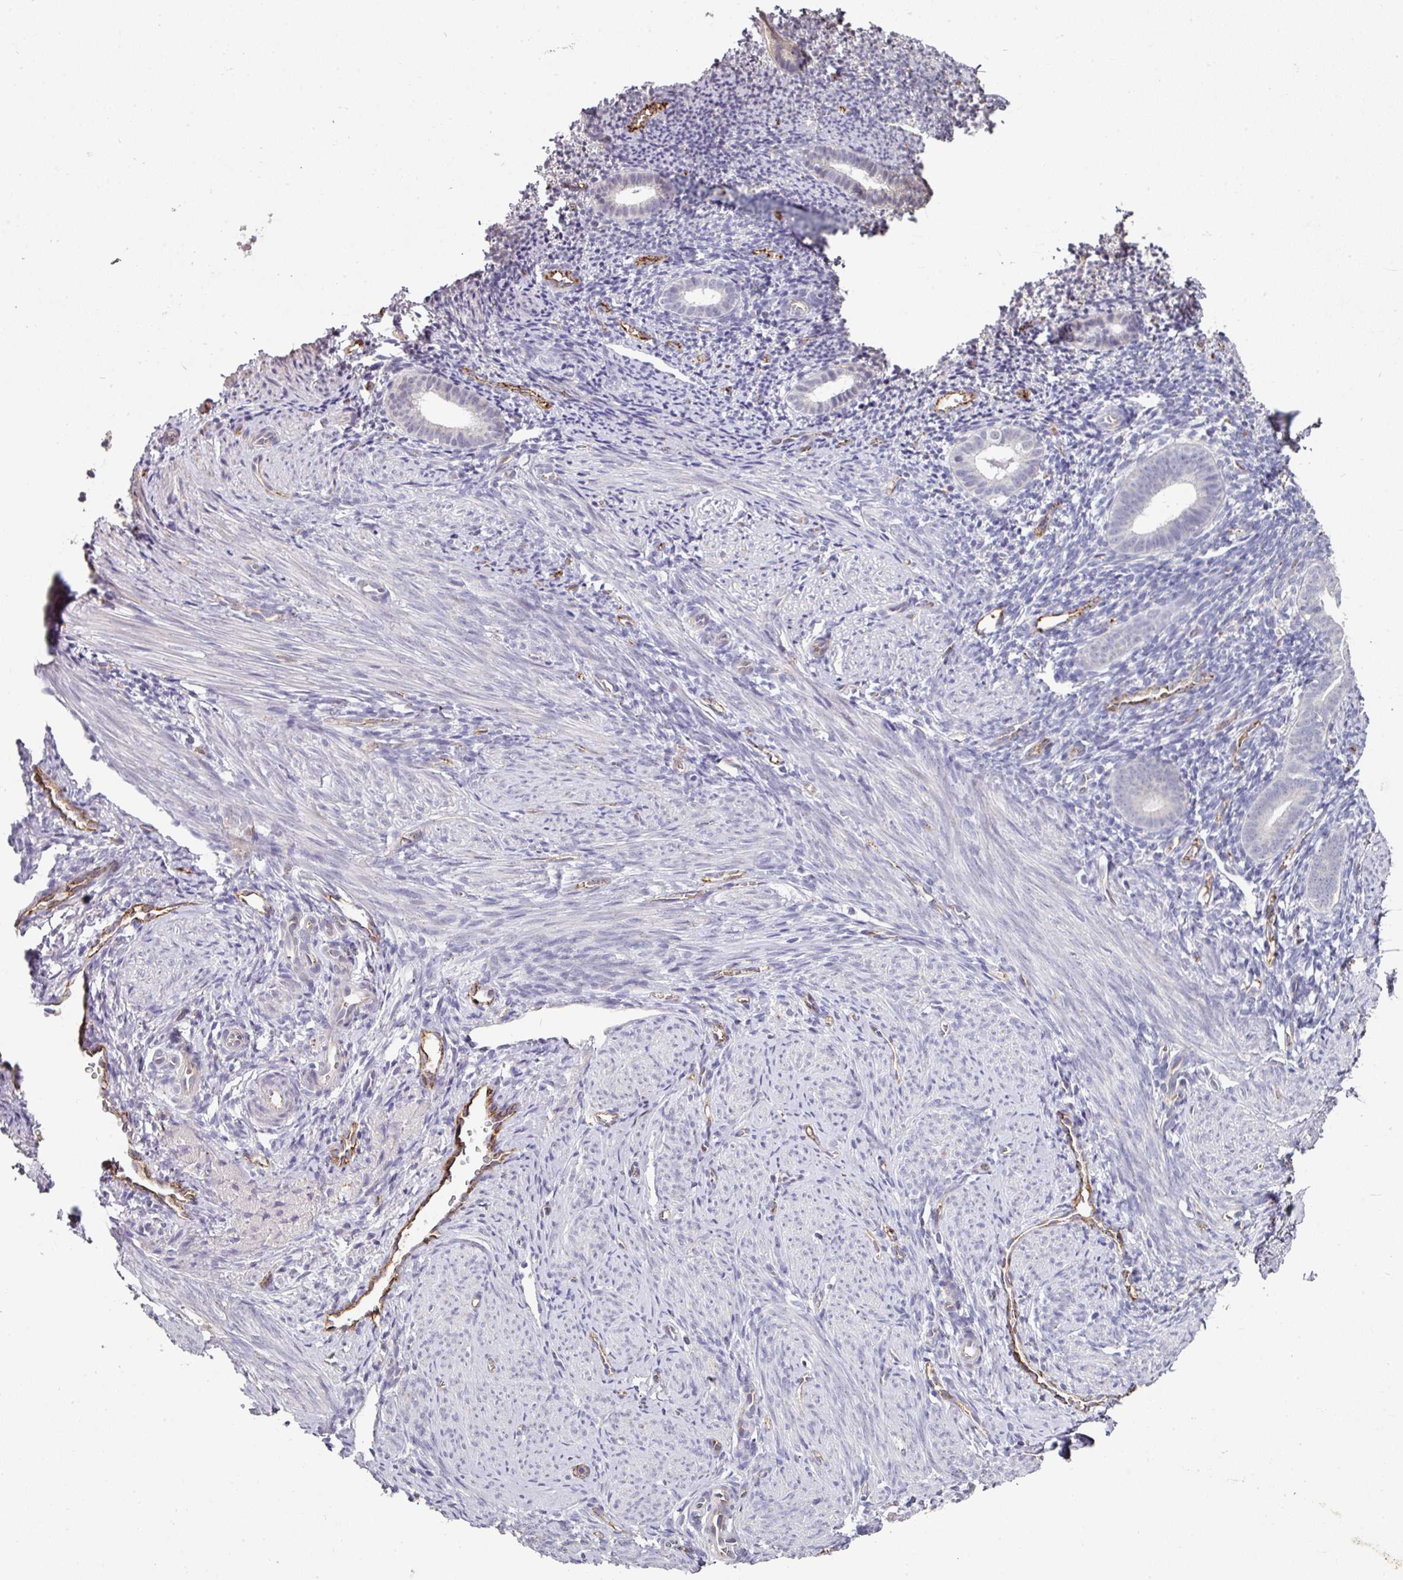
{"staining": {"intensity": "negative", "quantity": "none", "location": "none"}, "tissue": "endometrium", "cell_type": "Cells in endometrial stroma", "image_type": "normal", "snomed": [{"axis": "morphology", "description": "Normal tissue, NOS"}, {"axis": "topography", "description": "Endometrium"}], "caption": "This is a micrograph of IHC staining of normal endometrium, which shows no positivity in cells in endometrial stroma.", "gene": "SIDT2", "patient": {"sex": "female", "age": 39}}